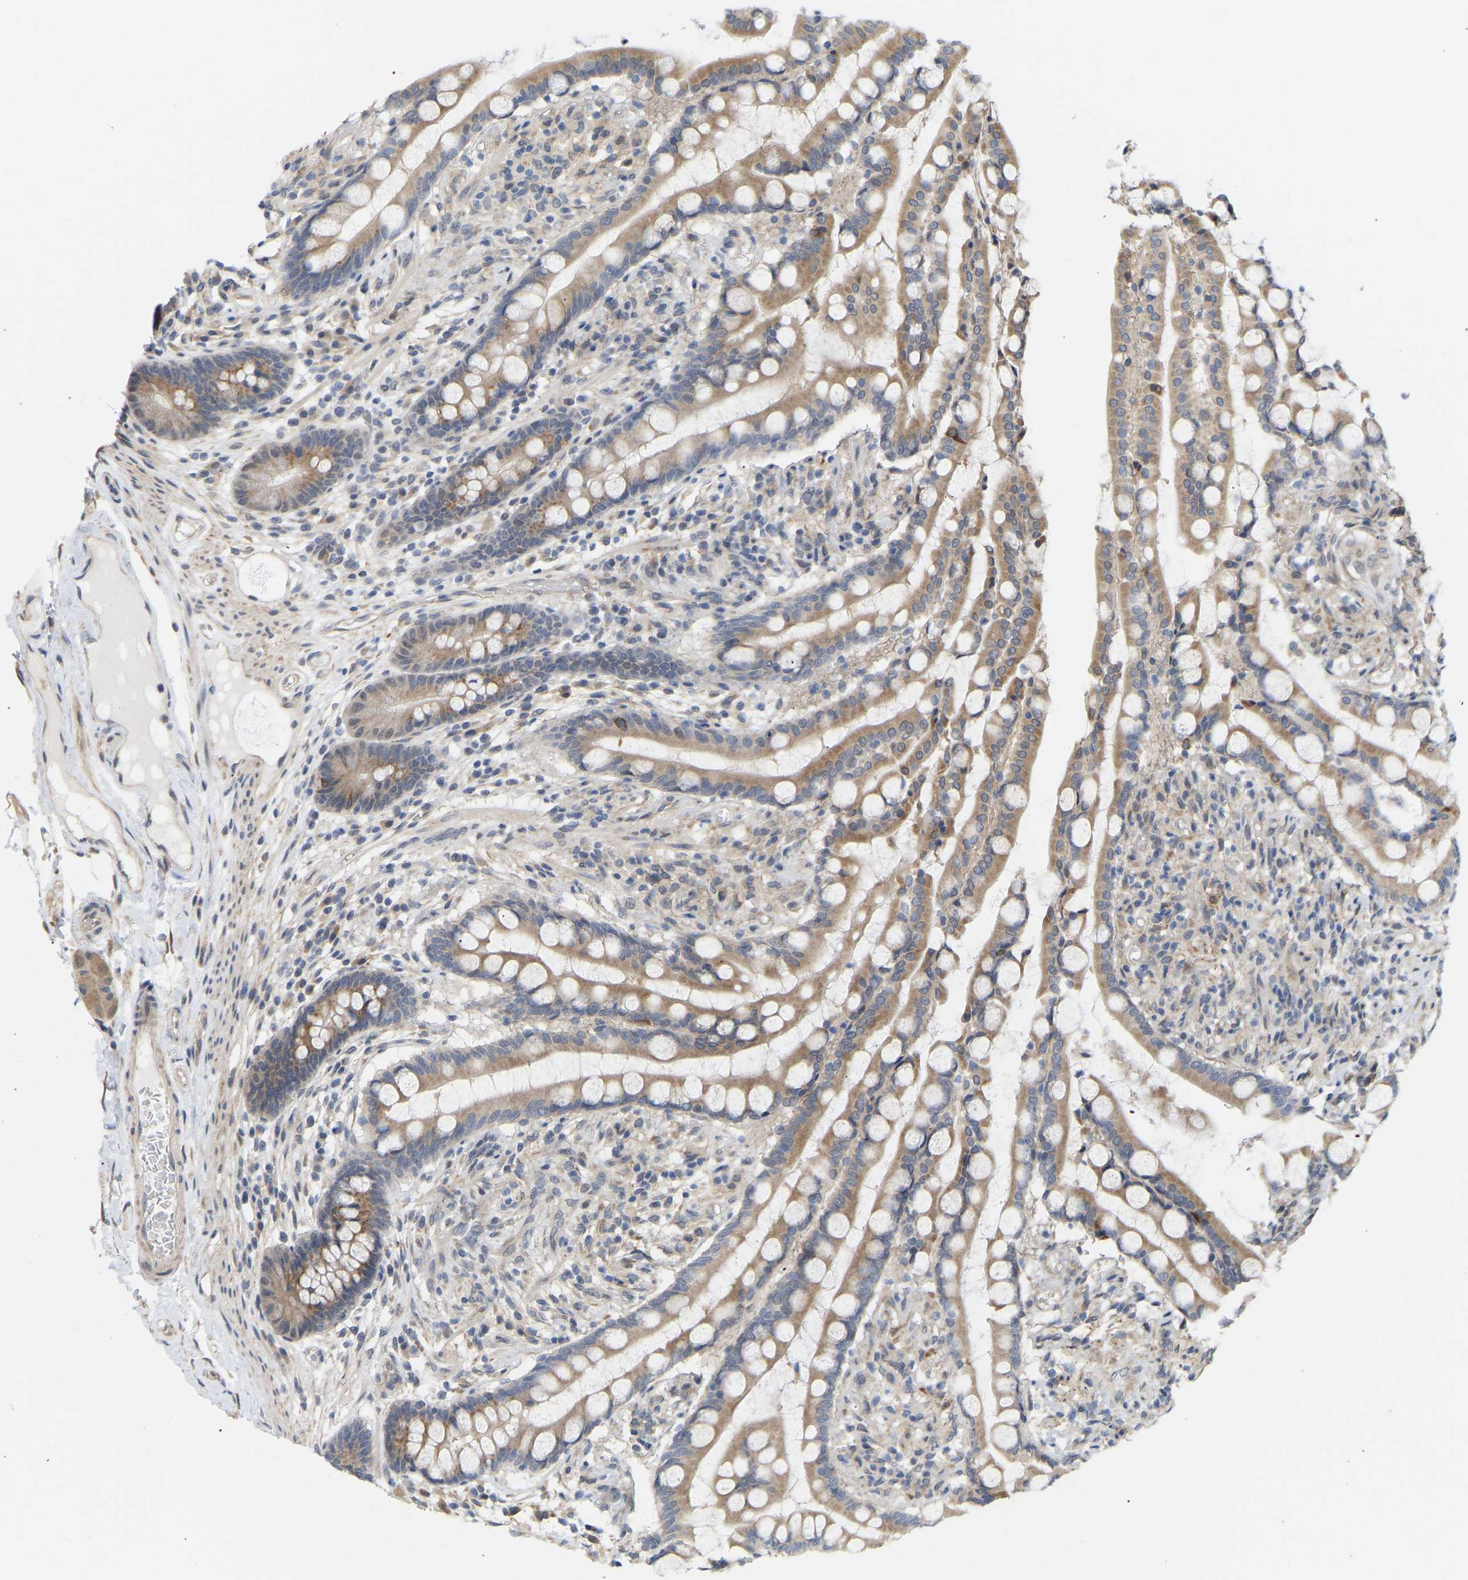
{"staining": {"intensity": "weak", "quantity": ">75%", "location": "cytoplasmic/membranous"}, "tissue": "colon", "cell_type": "Endothelial cells", "image_type": "normal", "snomed": [{"axis": "morphology", "description": "Normal tissue, NOS"}, {"axis": "topography", "description": "Colon"}], "caption": "Human colon stained for a protein (brown) exhibits weak cytoplasmic/membranous positive positivity in about >75% of endothelial cells.", "gene": "BEND3", "patient": {"sex": "male", "age": 73}}